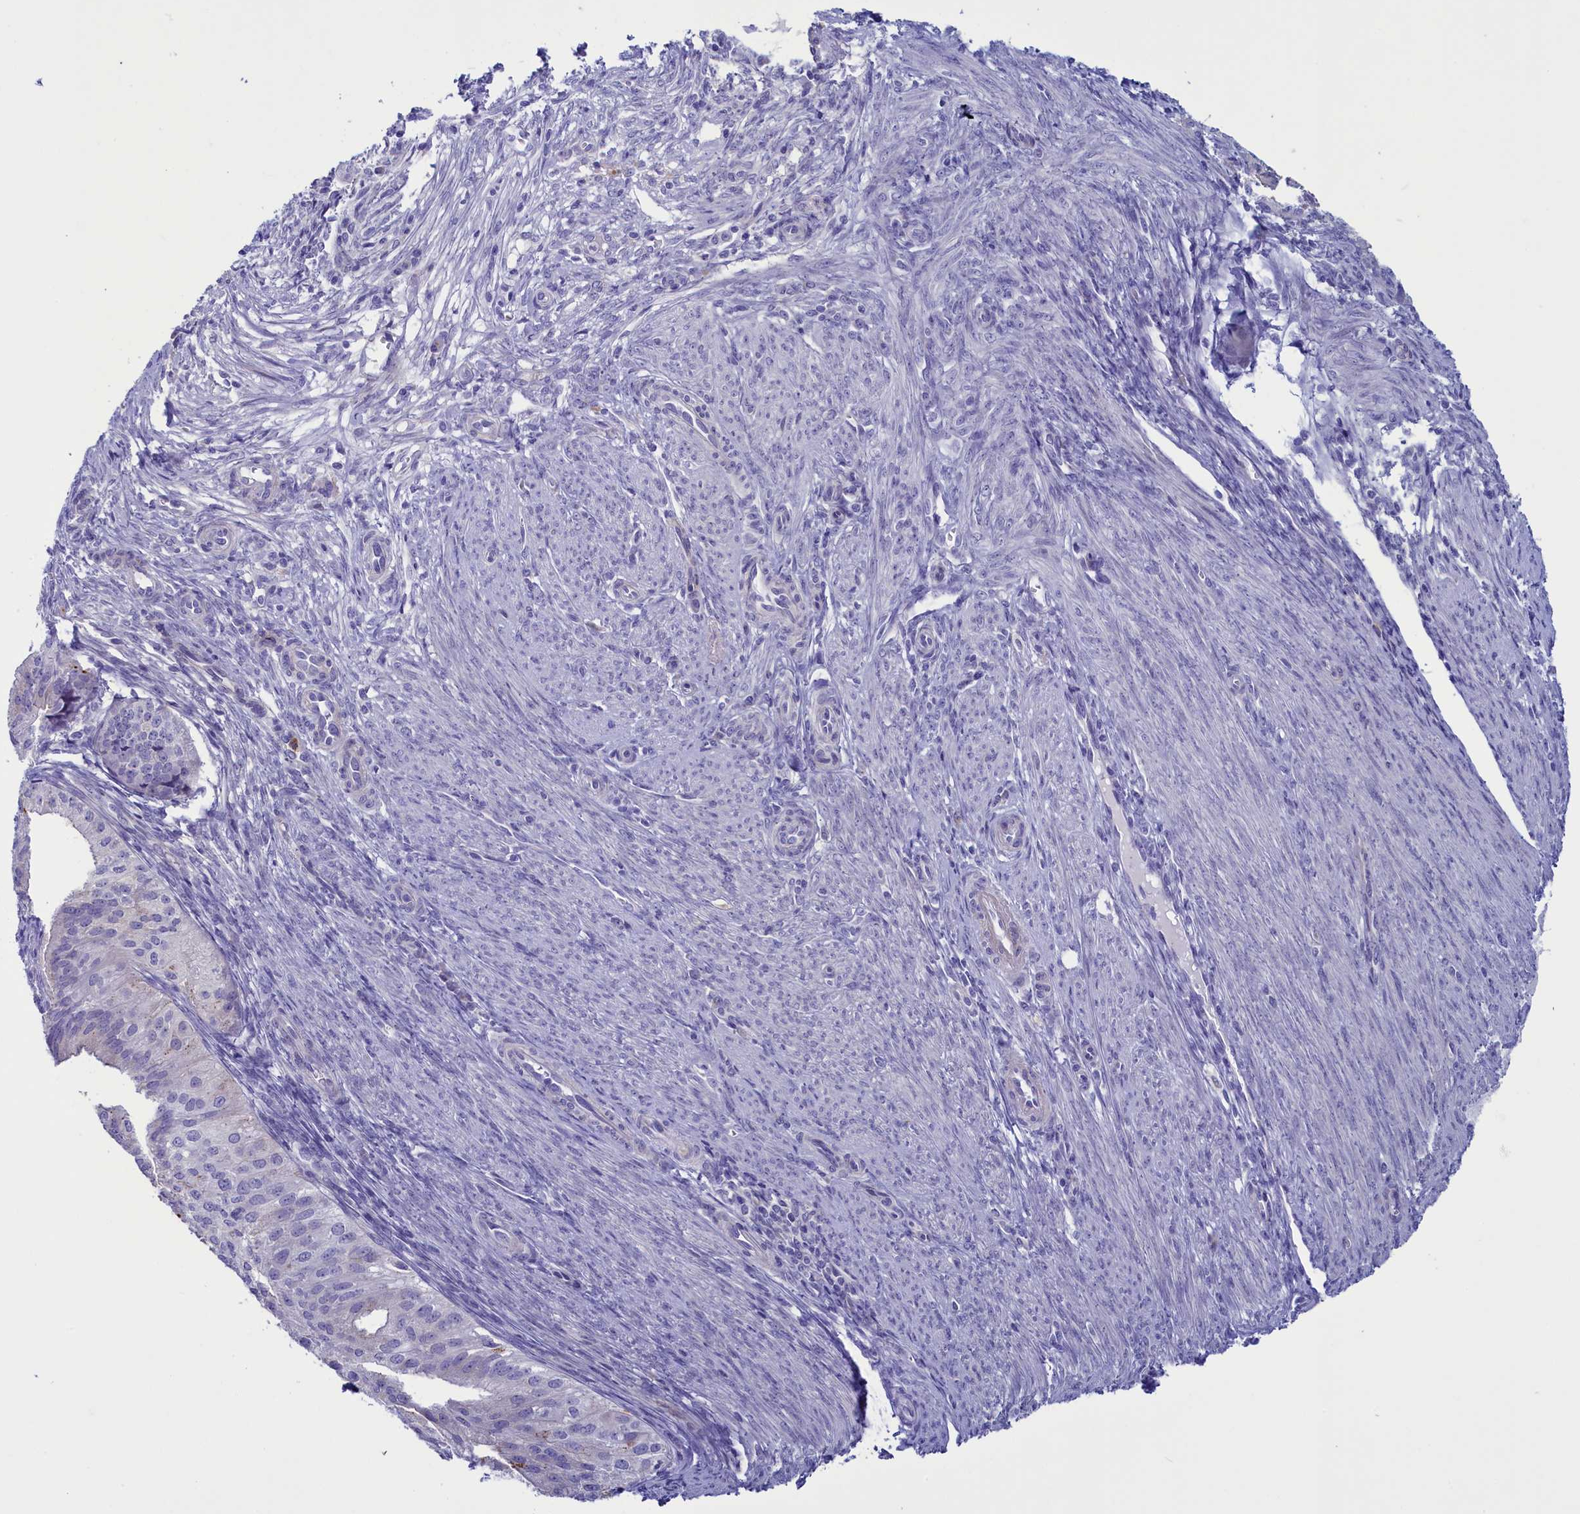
{"staining": {"intensity": "negative", "quantity": "none", "location": "none"}, "tissue": "endometrial cancer", "cell_type": "Tumor cells", "image_type": "cancer", "snomed": [{"axis": "morphology", "description": "Adenocarcinoma, NOS"}, {"axis": "topography", "description": "Endometrium"}], "caption": "The IHC micrograph has no significant staining in tumor cells of adenocarcinoma (endometrial) tissue.", "gene": "LOXL1", "patient": {"sex": "female", "age": 50}}